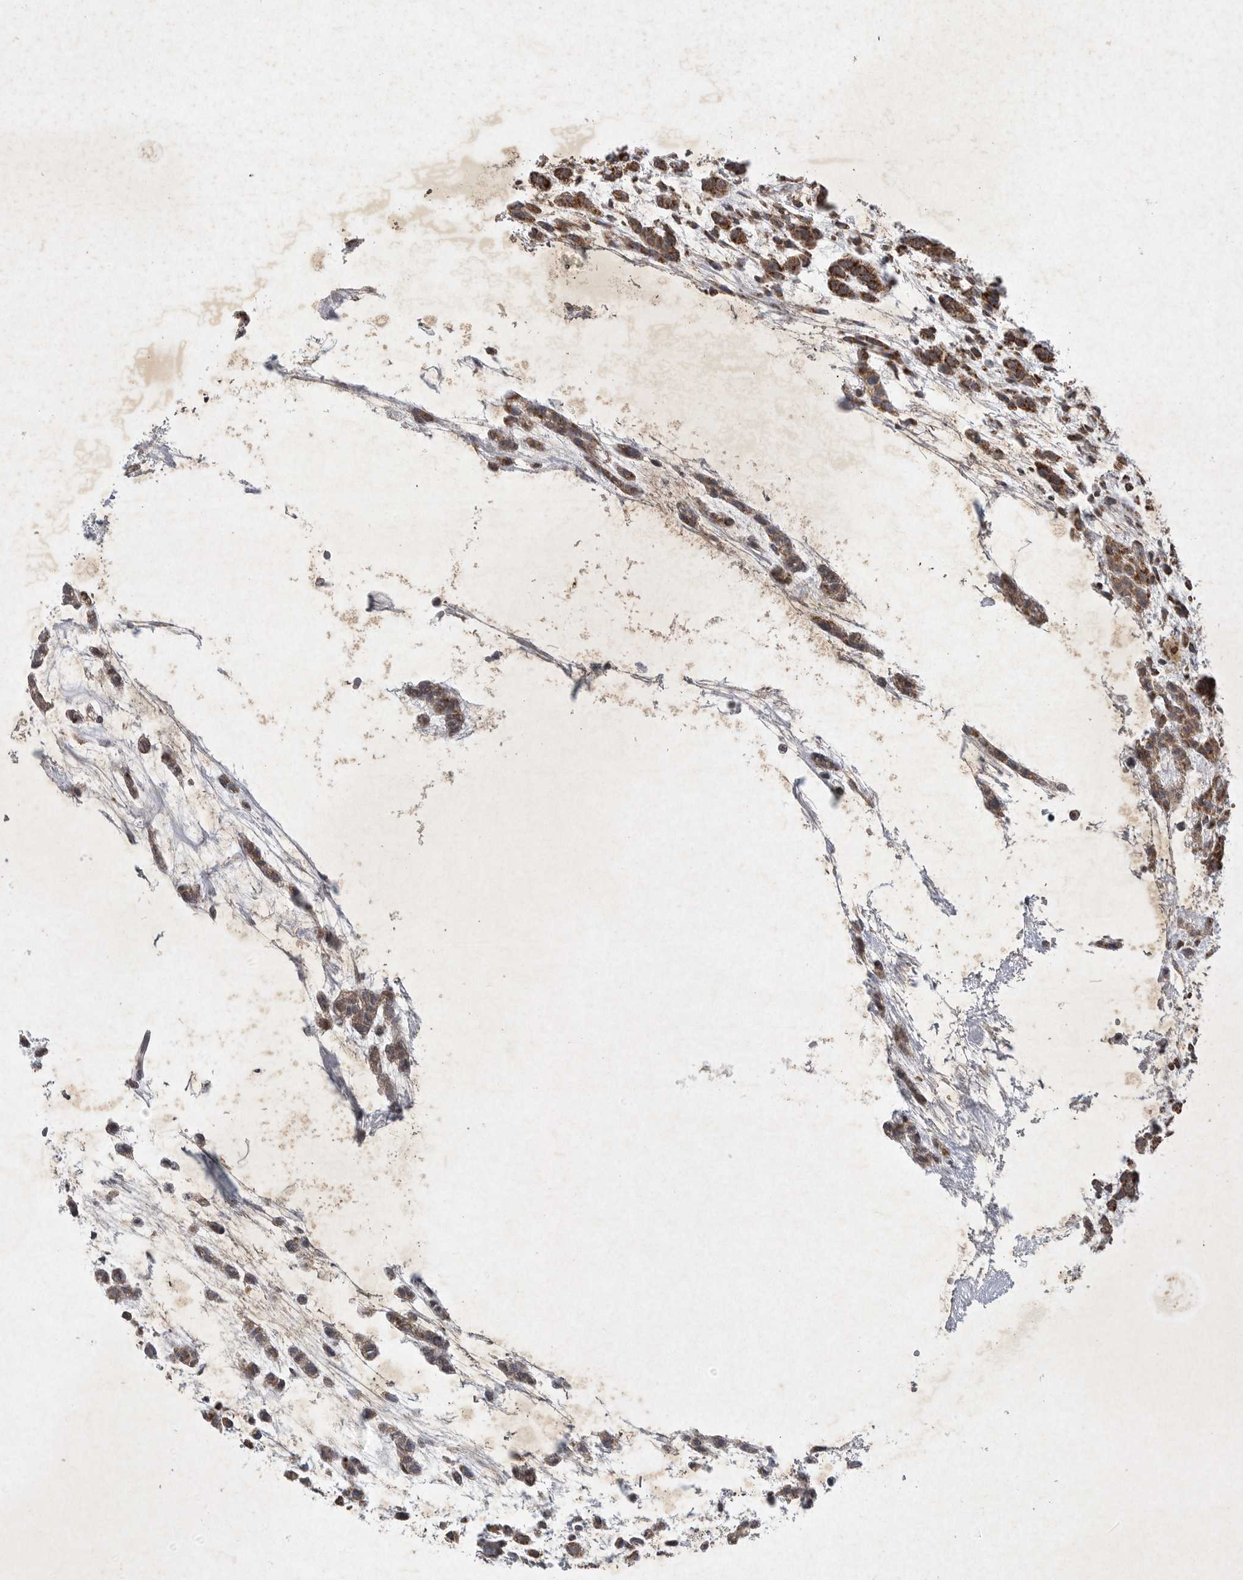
{"staining": {"intensity": "moderate", "quantity": ">75%", "location": "cytoplasmic/membranous"}, "tissue": "head and neck cancer", "cell_type": "Tumor cells", "image_type": "cancer", "snomed": [{"axis": "morphology", "description": "Adenocarcinoma, NOS"}, {"axis": "morphology", "description": "Adenoma, NOS"}, {"axis": "topography", "description": "Head-Neck"}], "caption": "Head and neck cancer stained with IHC displays moderate cytoplasmic/membranous positivity in approximately >75% of tumor cells. The staining is performed using DAB (3,3'-diaminobenzidine) brown chromogen to label protein expression. The nuclei are counter-stained blue using hematoxylin.", "gene": "DDR1", "patient": {"sex": "female", "age": 55}}